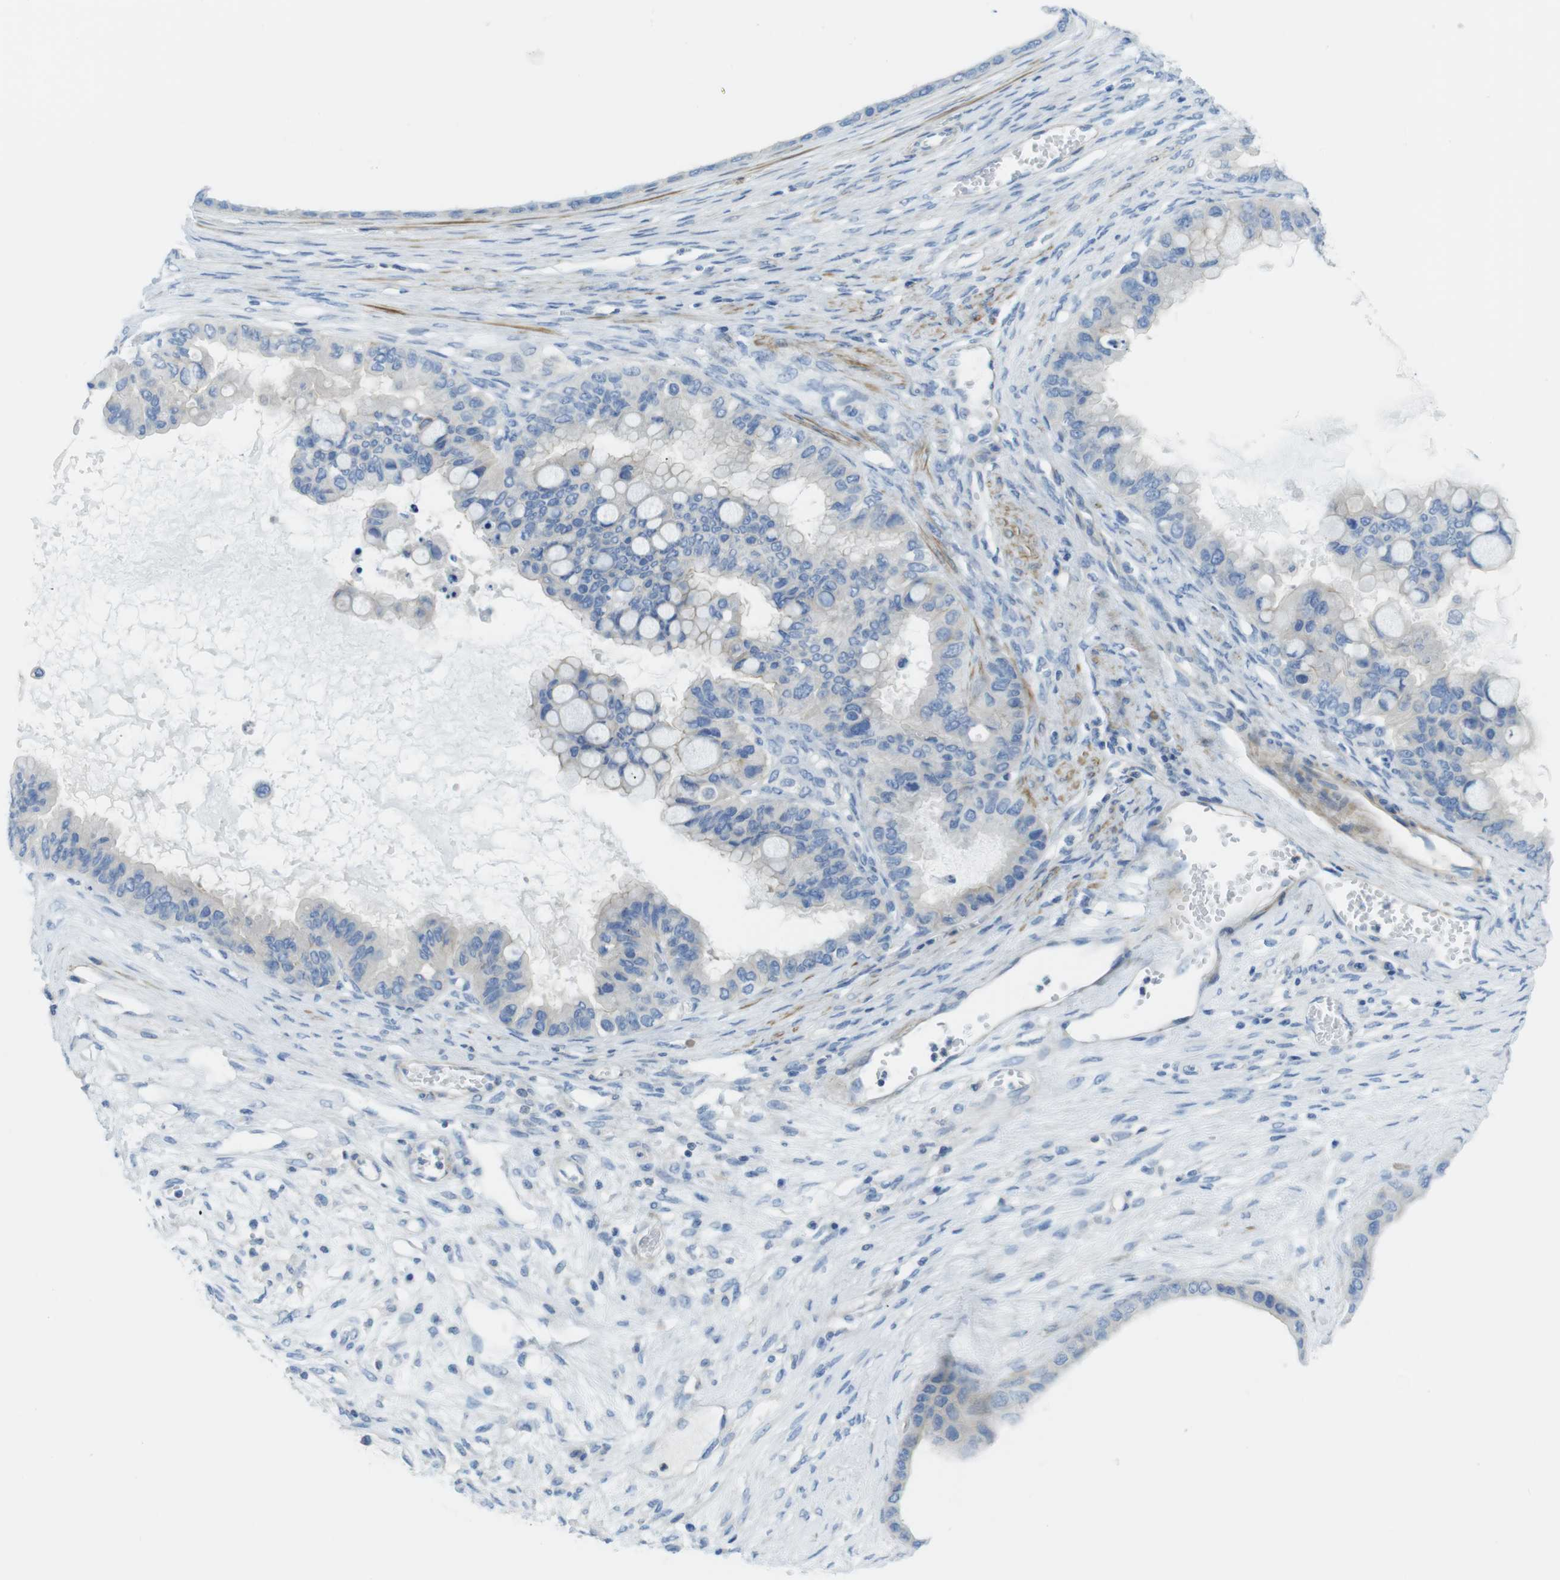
{"staining": {"intensity": "negative", "quantity": "none", "location": "none"}, "tissue": "ovarian cancer", "cell_type": "Tumor cells", "image_type": "cancer", "snomed": [{"axis": "morphology", "description": "Cystadenocarcinoma, mucinous, NOS"}, {"axis": "topography", "description": "Ovary"}], "caption": "IHC micrograph of neoplastic tissue: ovarian cancer stained with DAB displays no significant protein expression in tumor cells.", "gene": "ASIC5", "patient": {"sex": "female", "age": 80}}